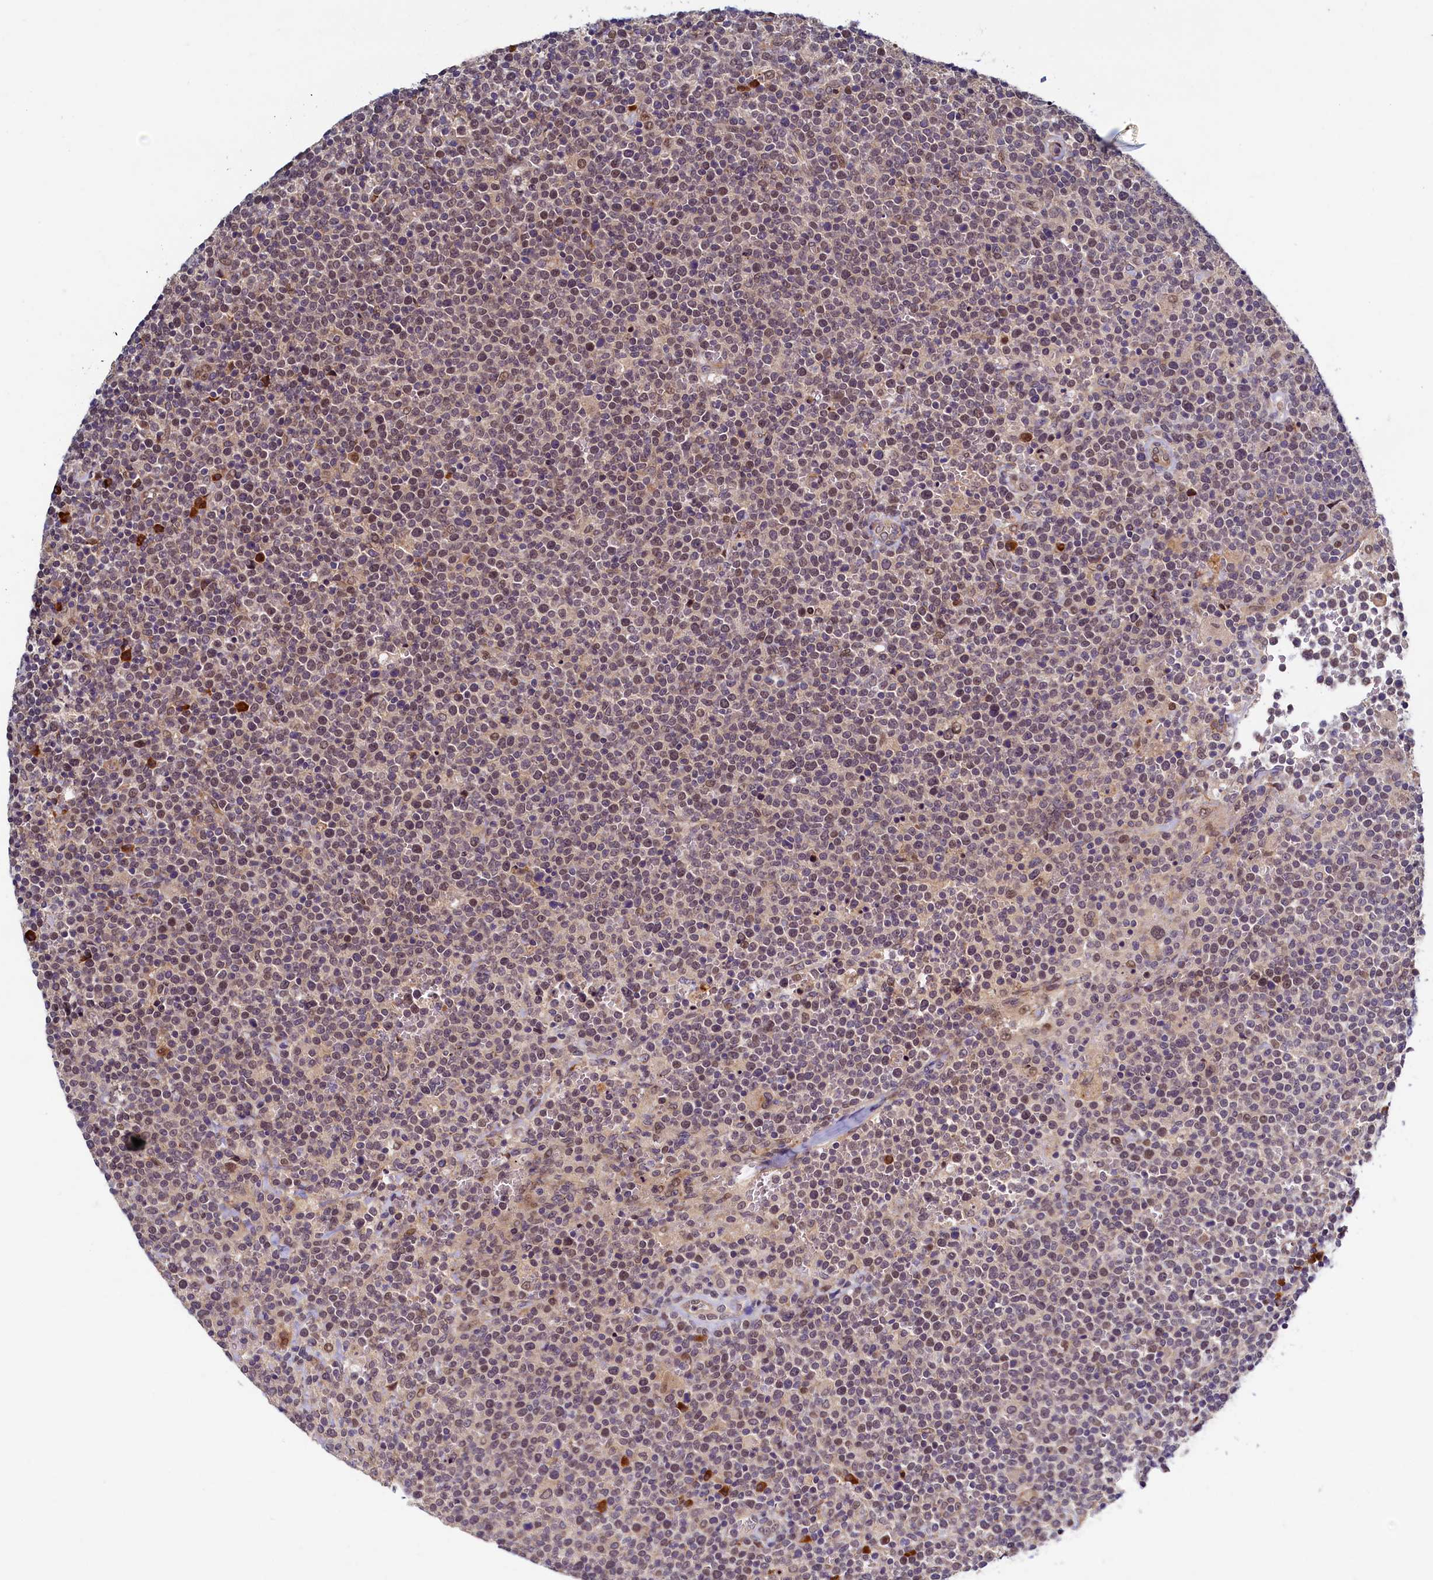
{"staining": {"intensity": "moderate", "quantity": "<25%", "location": "nuclear"}, "tissue": "lymphoma", "cell_type": "Tumor cells", "image_type": "cancer", "snomed": [{"axis": "morphology", "description": "Malignant lymphoma, non-Hodgkin's type, High grade"}, {"axis": "topography", "description": "Lymph node"}], "caption": "Tumor cells show low levels of moderate nuclear positivity in about <25% of cells in lymphoma. The staining was performed using DAB to visualize the protein expression in brown, while the nuclei were stained in blue with hematoxylin (Magnification: 20x).", "gene": "SLC16A14", "patient": {"sex": "male", "age": 61}}